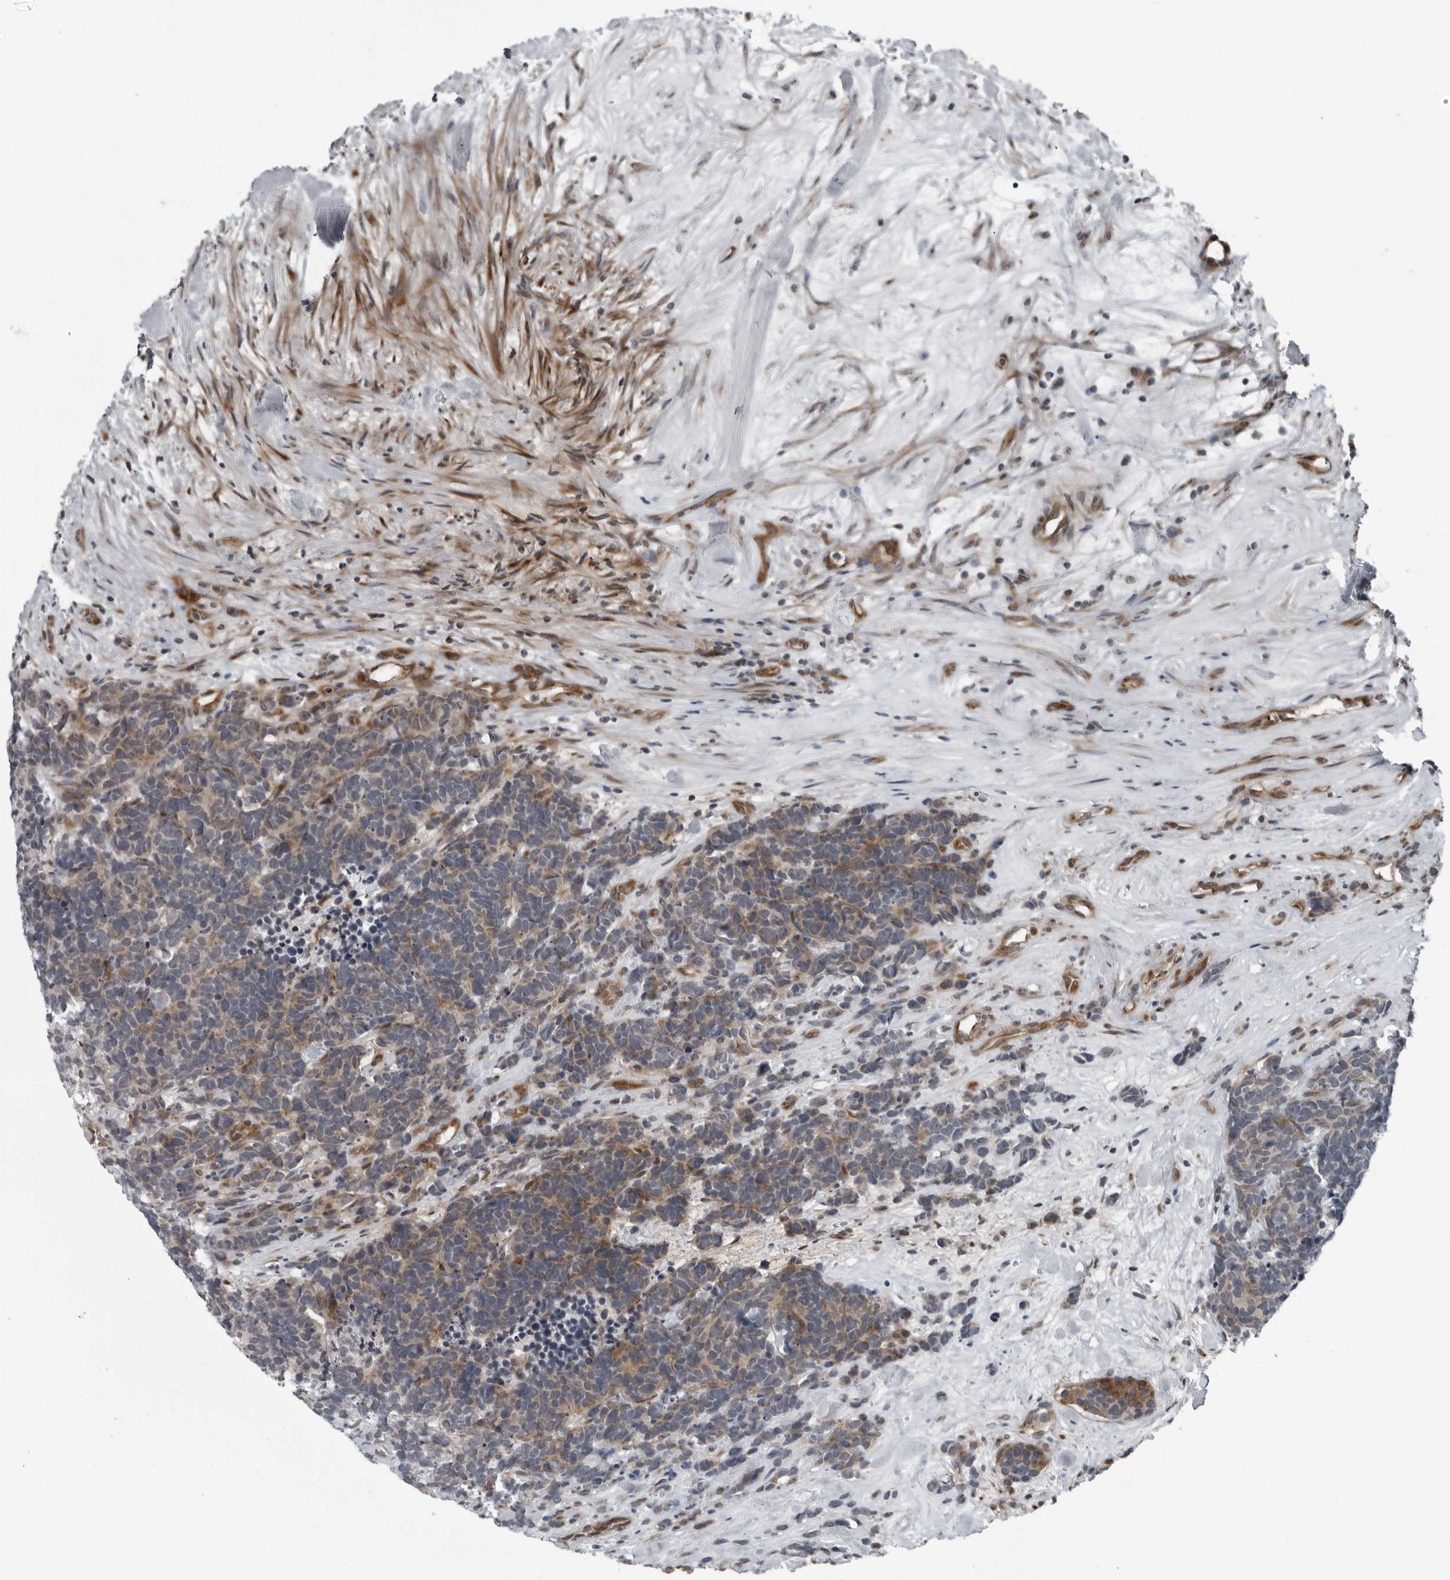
{"staining": {"intensity": "weak", "quantity": ">75%", "location": "cytoplasmic/membranous"}, "tissue": "carcinoid", "cell_type": "Tumor cells", "image_type": "cancer", "snomed": [{"axis": "morphology", "description": "Carcinoma, NOS"}, {"axis": "morphology", "description": "Carcinoid, malignant, NOS"}, {"axis": "topography", "description": "Urinary bladder"}], "caption": "The histopathology image exhibits immunohistochemical staining of carcinoid. There is weak cytoplasmic/membranous expression is present in approximately >75% of tumor cells.", "gene": "FAM102B", "patient": {"sex": "male", "age": 57}}